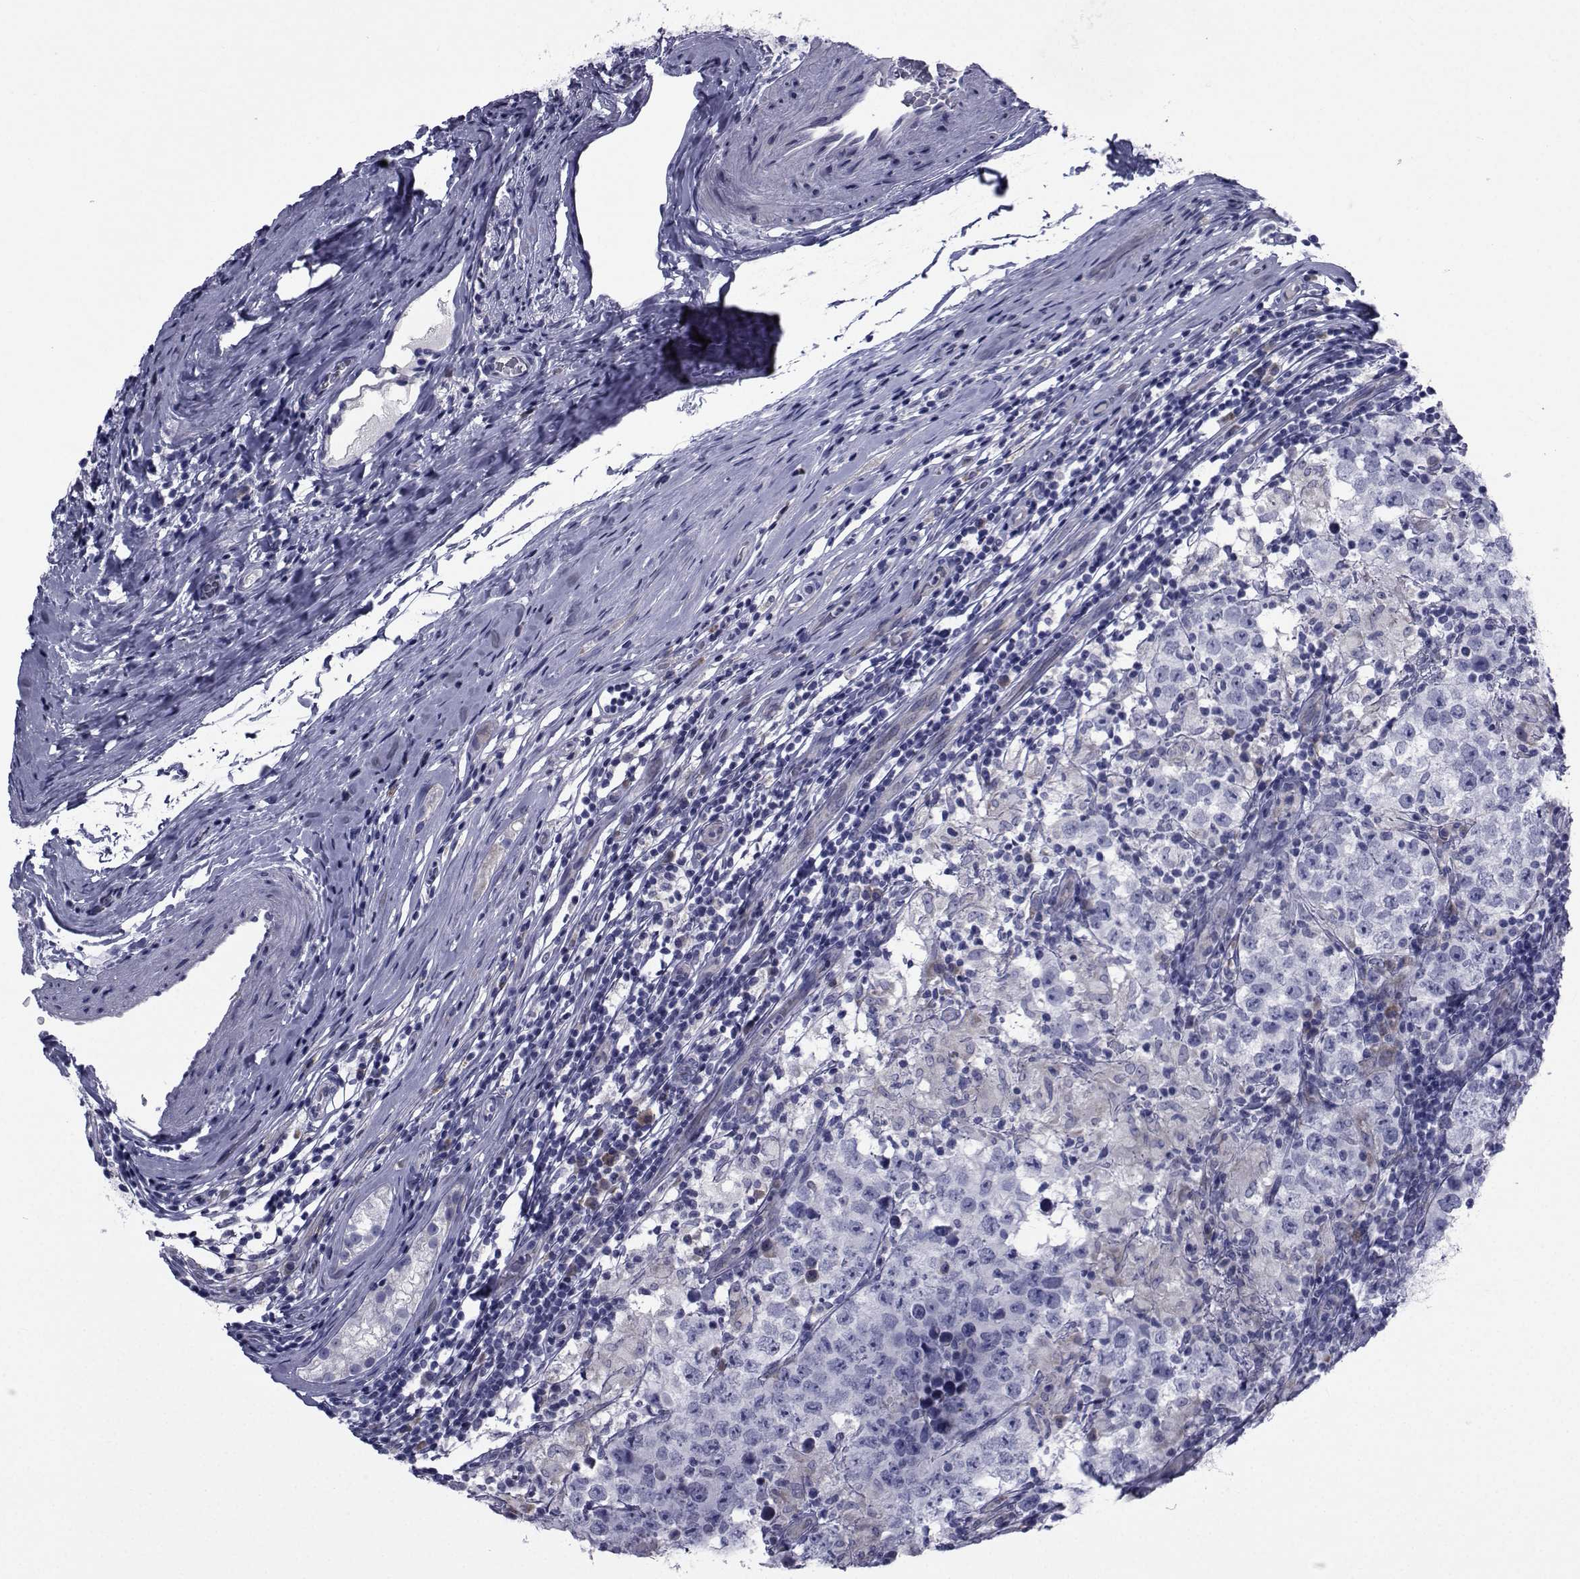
{"staining": {"intensity": "negative", "quantity": "none", "location": "none"}, "tissue": "testis cancer", "cell_type": "Tumor cells", "image_type": "cancer", "snomed": [{"axis": "morphology", "description": "Seminoma, NOS"}, {"axis": "morphology", "description": "Carcinoma, Embryonal, NOS"}, {"axis": "topography", "description": "Testis"}], "caption": "DAB immunohistochemical staining of testis seminoma exhibits no significant staining in tumor cells. (Stains: DAB immunohistochemistry (IHC) with hematoxylin counter stain, Microscopy: brightfield microscopy at high magnification).", "gene": "ROPN1", "patient": {"sex": "male", "age": 41}}